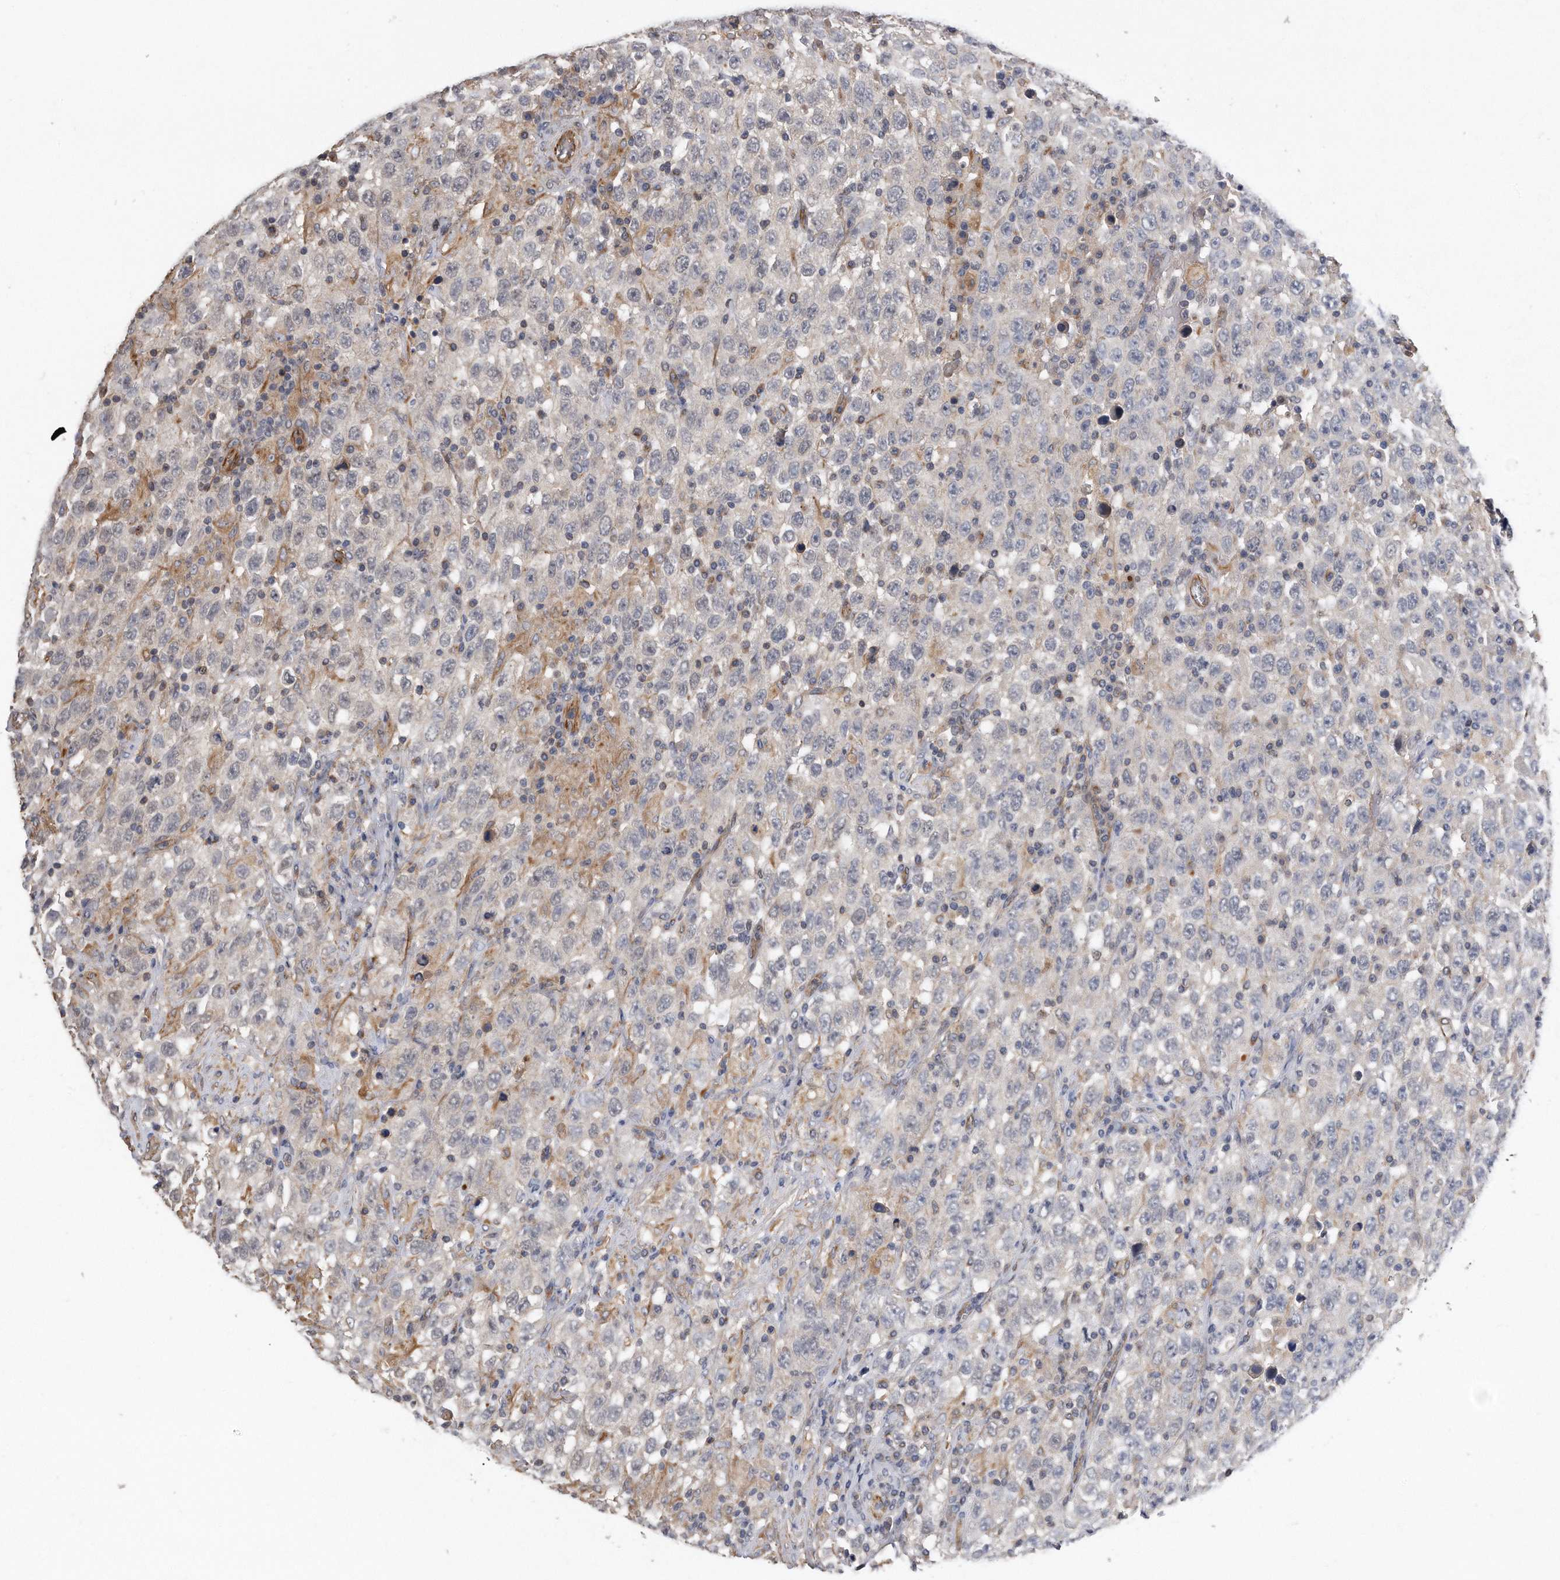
{"staining": {"intensity": "negative", "quantity": "none", "location": "none"}, "tissue": "testis cancer", "cell_type": "Tumor cells", "image_type": "cancer", "snomed": [{"axis": "morphology", "description": "Seminoma, NOS"}, {"axis": "topography", "description": "Testis"}], "caption": "Immunohistochemical staining of human testis cancer (seminoma) displays no significant expression in tumor cells.", "gene": "GPC1", "patient": {"sex": "male", "age": 65}}